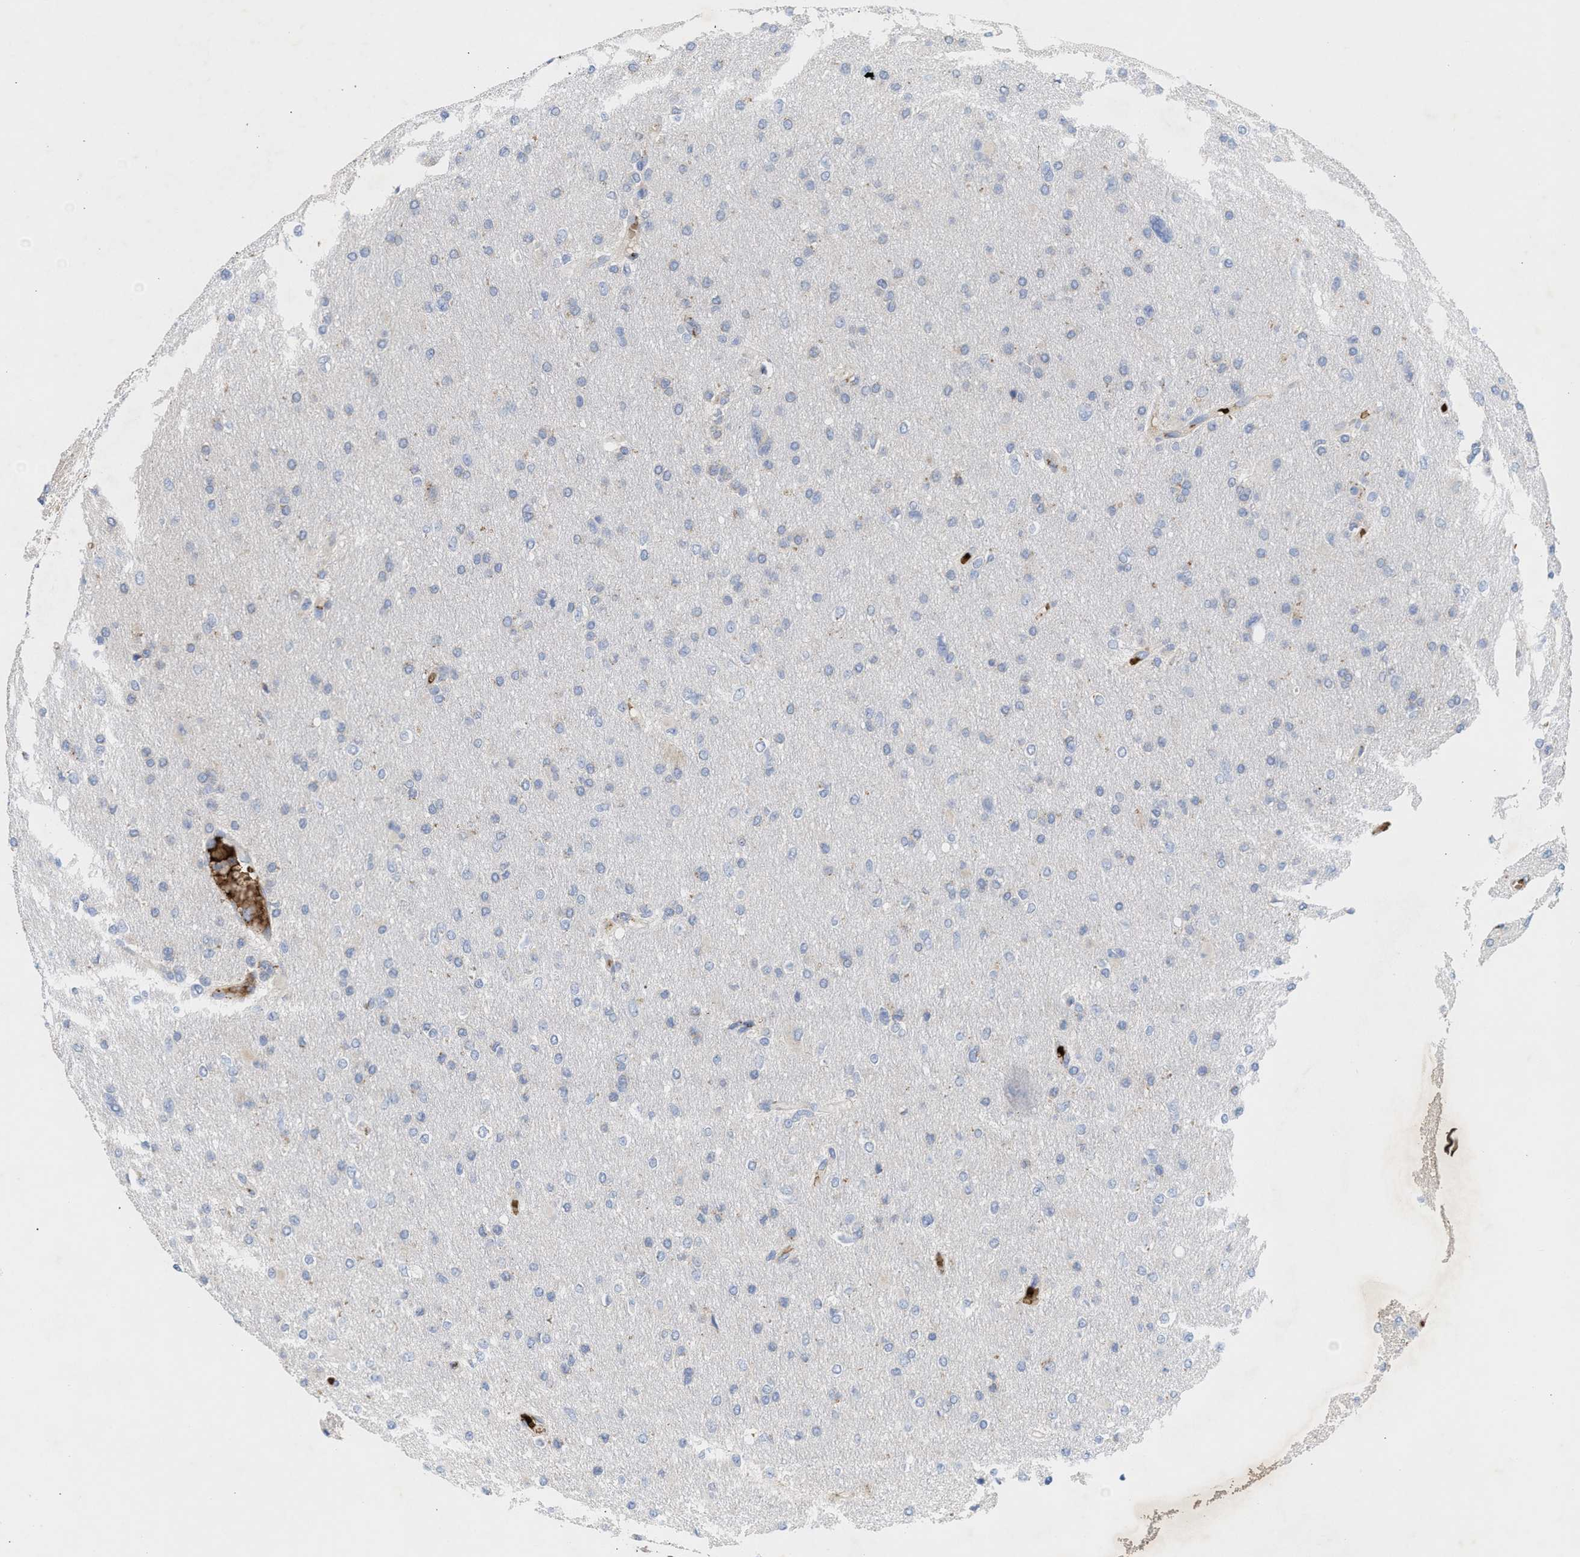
{"staining": {"intensity": "negative", "quantity": "none", "location": "none"}, "tissue": "glioma", "cell_type": "Tumor cells", "image_type": "cancer", "snomed": [{"axis": "morphology", "description": "Glioma, malignant, High grade"}, {"axis": "topography", "description": "Cerebral cortex"}], "caption": "Tumor cells show no significant protein staining in glioma.", "gene": "CCL2", "patient": {"sex": "female", "age": 36}}